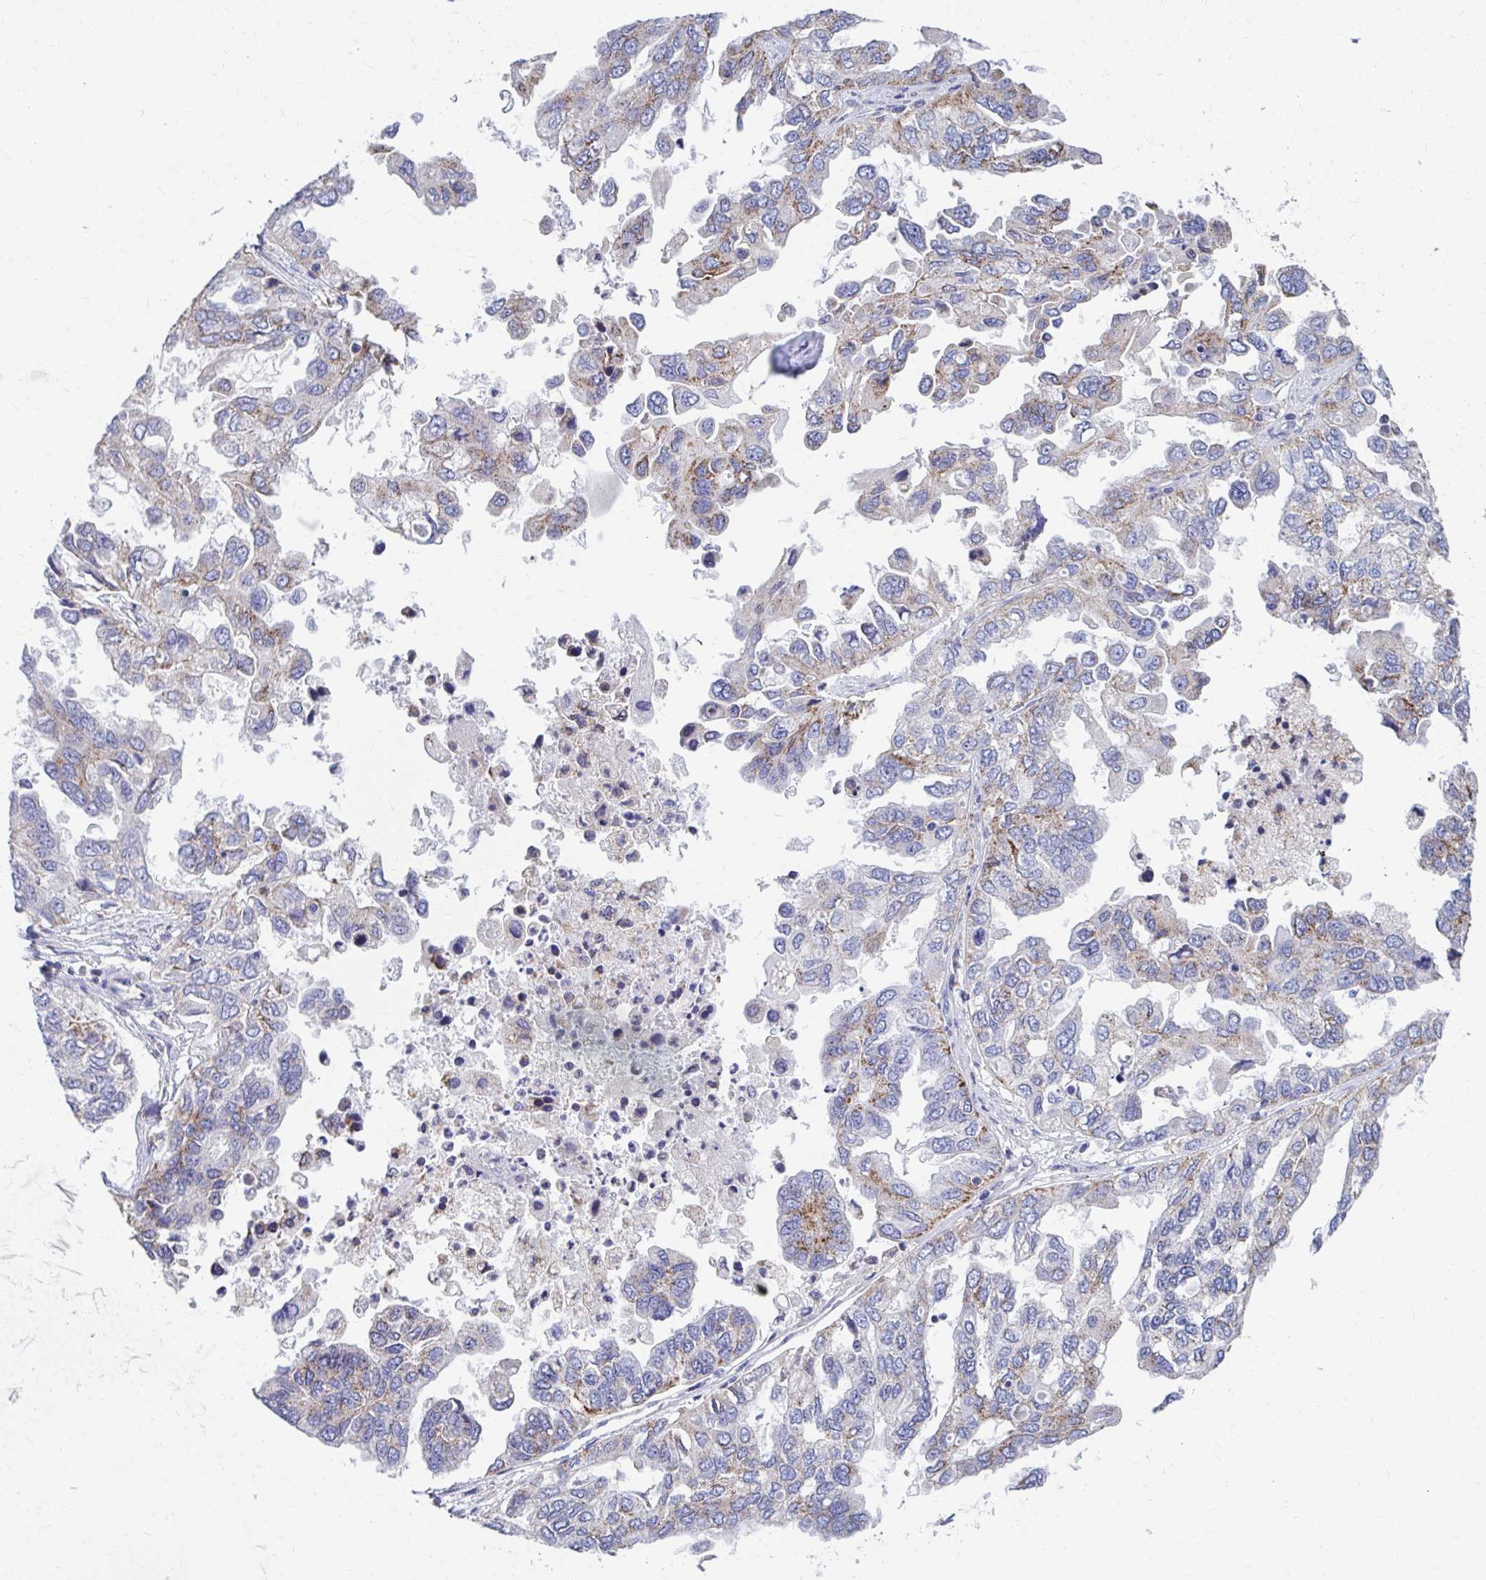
{"staining": {"intensity": "moderate", "quantity": "<25%", "location": "cytoplasmic/membranous"}, "tissue": "ovarian cancer", "cell_type": "Tumor cells", "image_type": "cancer", "snomed": [{"axis": "morphology", "description": "Cystadenocarcinoma, serous, NOS"}, {"axis": "topography", "description": "Ovary"}], "caption": "Tumor cells exhibit moderate cytoplasmic/membranous staining in about <25% of cells in ovarian cancer (serous cystadenocarcinoma). The staining is performed using DAB (3,3'-diaminobenzidine) brown chromogen to label protein expression. The nuclei are counter-stained blue using hematoxylin.", "gene": "FKBP2", "patient": {"sex": "female", "age": 53}}